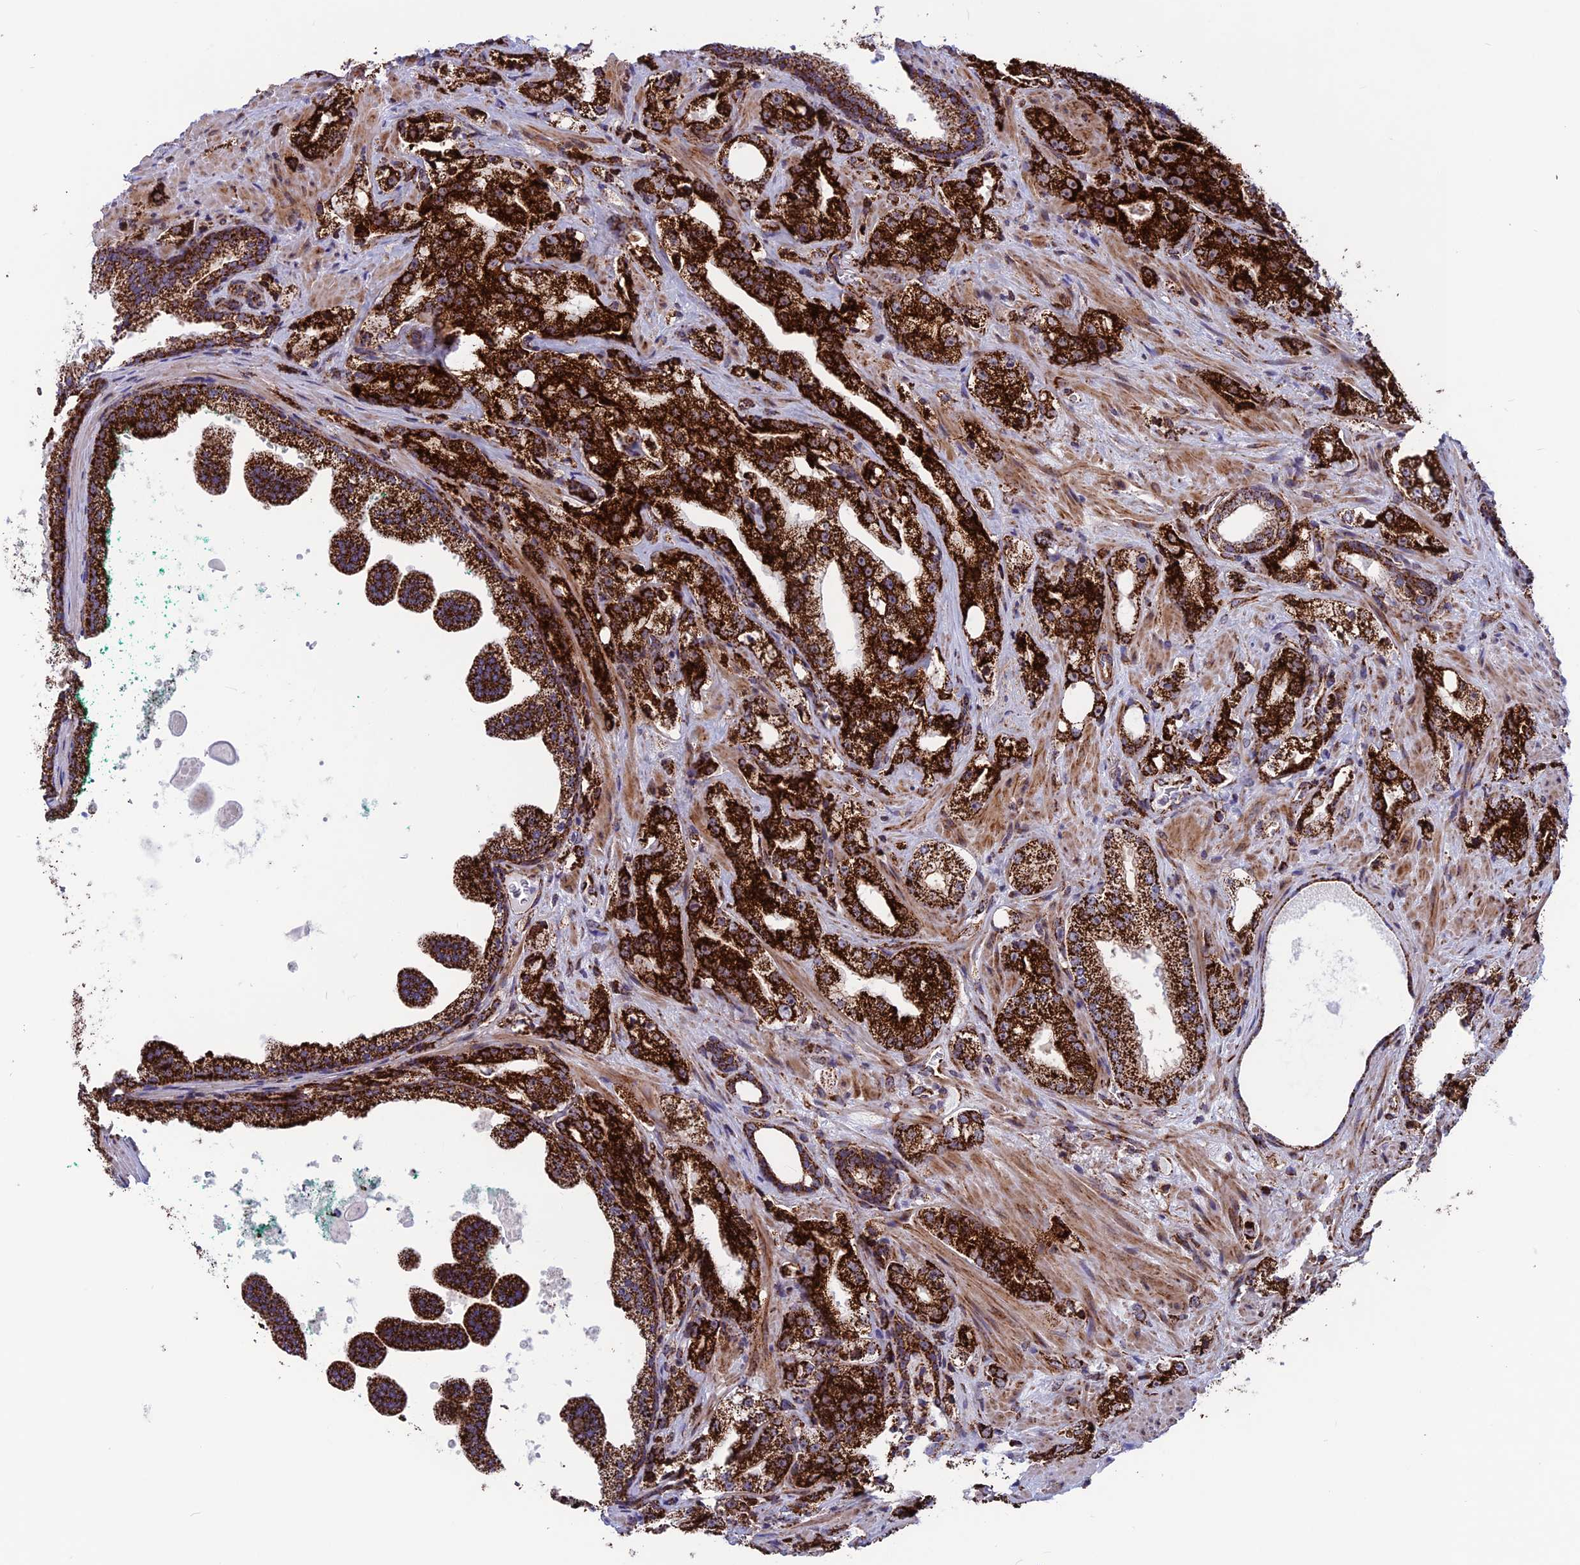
{"staining": {"intensity": "strong", "quantity": ">75%", "location": "cytoplasmic/membranous"}, "tissue": "prostate cancer", "cell_type": "Tumor cells", "image_type": "cancer", "snomed": [{"axis": "morphology", "description": "Adenocarcinoma, High grade"}, {"axis": "topography", "description": "Prostate"}], "caption": "An IHC histopathology image of tumor tissue is shown. Protein staining in brown highlights strong cytoplasmic/membranous positivity in prostate cancer (adenocarcinoma (high-grade)) within tumor cells.", "gene": "MRPS18B", "patient": {"sex": "male", "age": 64}}